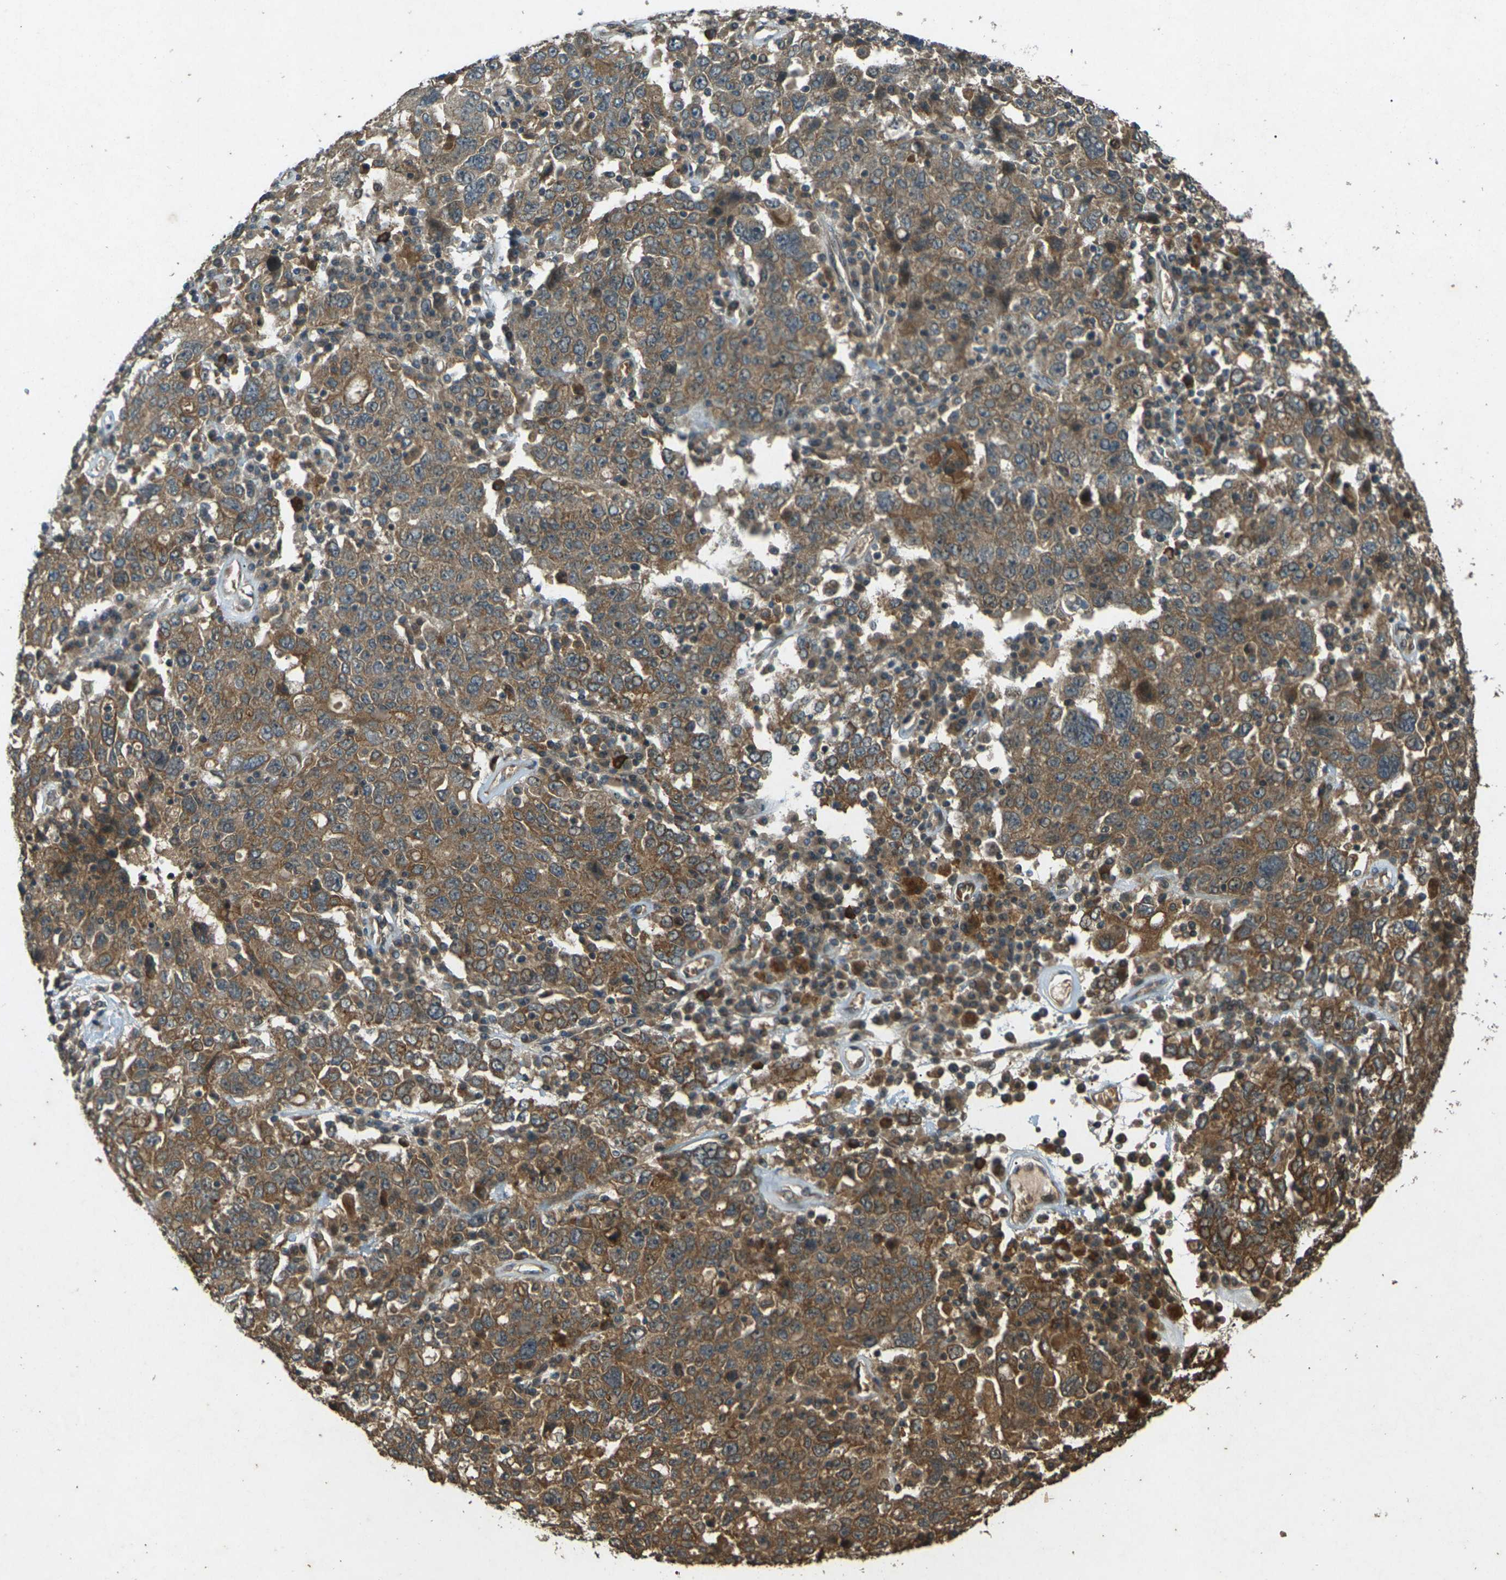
{"staining": {"intensity": "moderate", "quantity": ">75%", "location": "cytoplasmic/membranous"}, "tissue": "ovarian cancer", "cell_type": "Tumor cells", "image_type": "cancer", "snomed": [{"axis": "morphology", "description": "Carcinoma, endometroid"}, {"axis": "topography", "description": "Ovary"}], "caption": "Tumor cells show moderate cytoplasmic/membranous staining in approximately >75% of cells in endometroid carcinoma (ovarian). The protein of interest is shown in brown color, while the nuclei are stained blue.", "gene": "TAP1", "patient": {"sex": "female", "age": 62}}